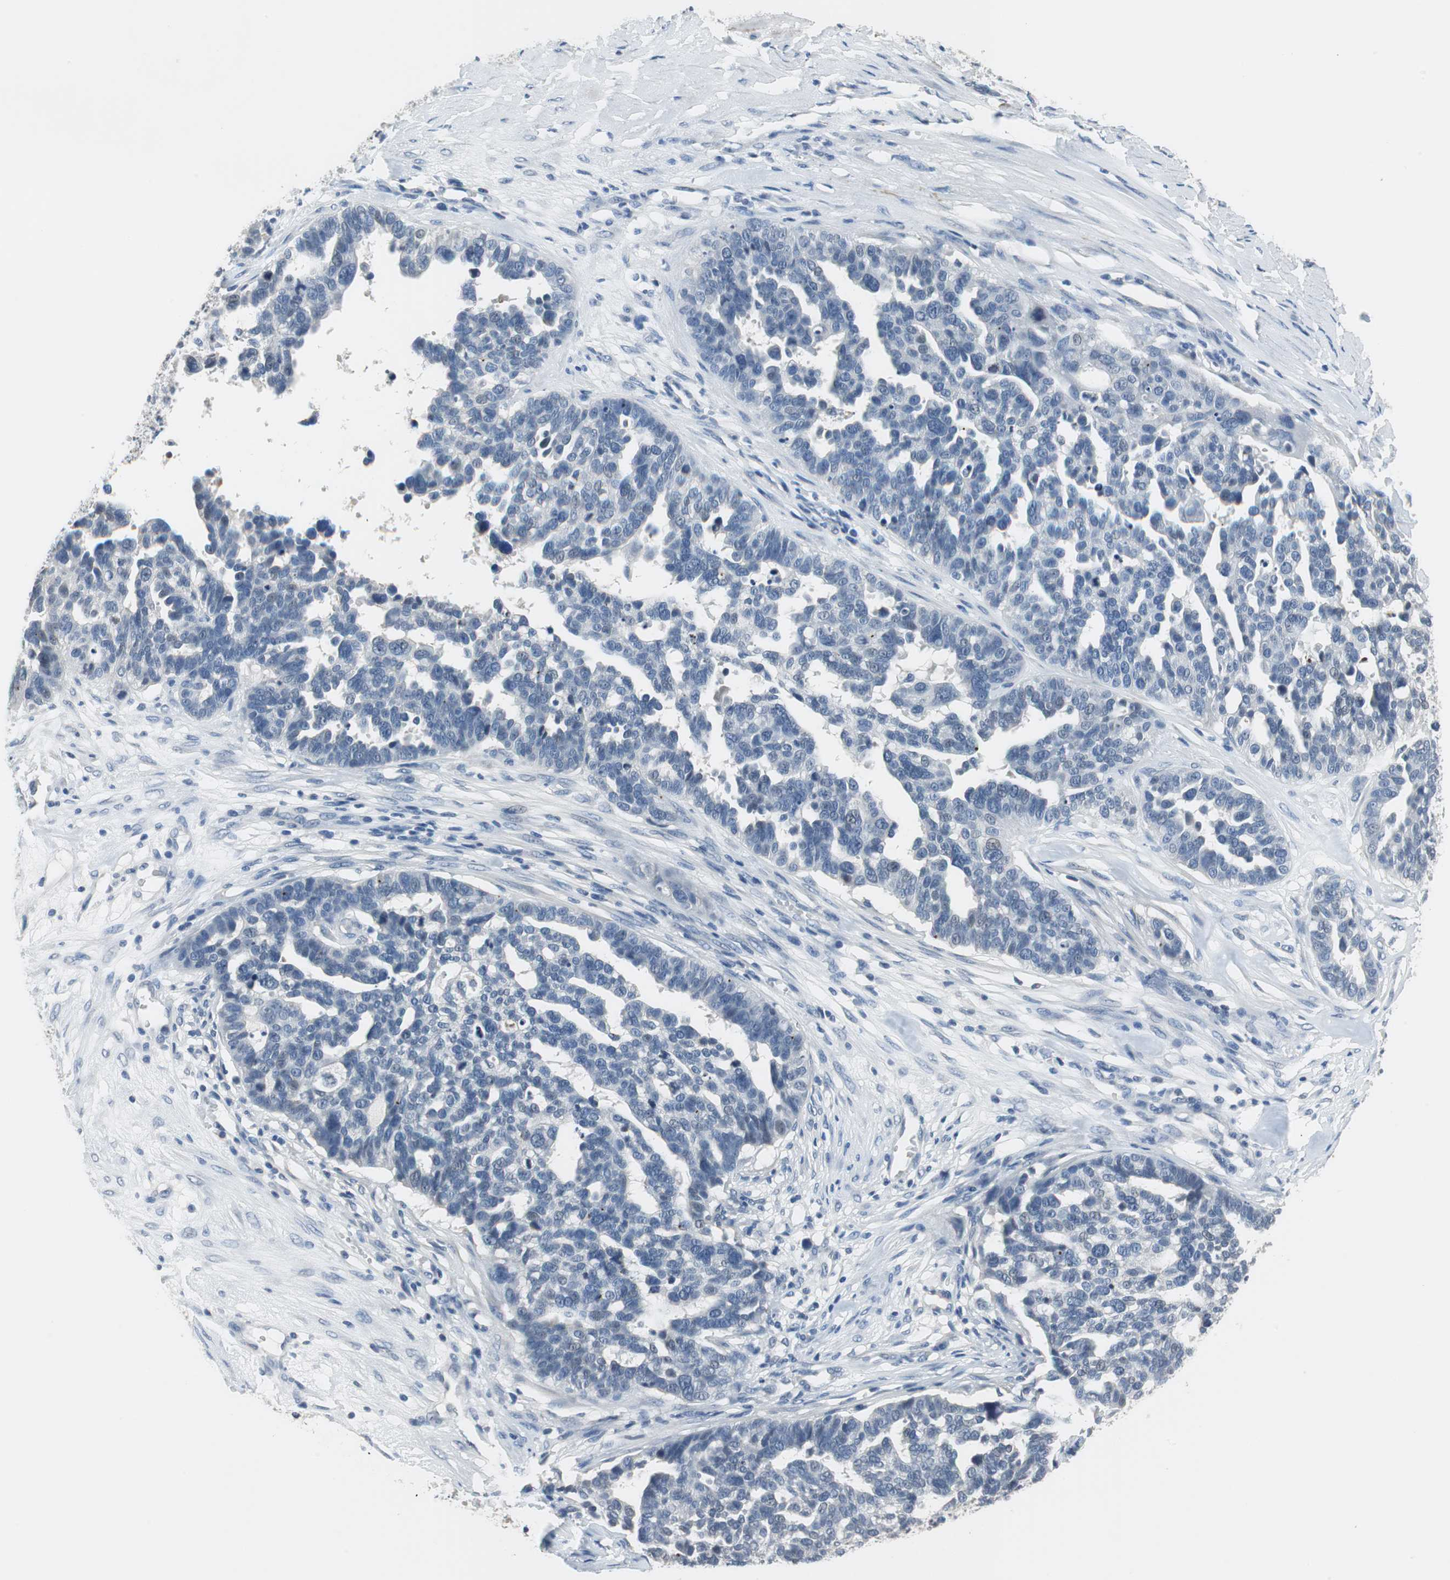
{"staining": {"intensity": "negative", "quantity": "none", "location": "none"}, "tissue": "ovarian cancer", "cell_type": "Tumor cells", "image_type": "cancer", "snomed": [{"axis": "morphology", "description": "Cystadenocarcinoma, serous, NOS"}, {"axis": "topography", "description": "Ovary"}], "caption": "An immunohistochemistry (IHC) photomicrograph of ovarian cancer is shown. There is no staining in tumor cells of ovarian cancer.", "gene": "MUC7", "patient": {"sex": "female", "age": 59}}